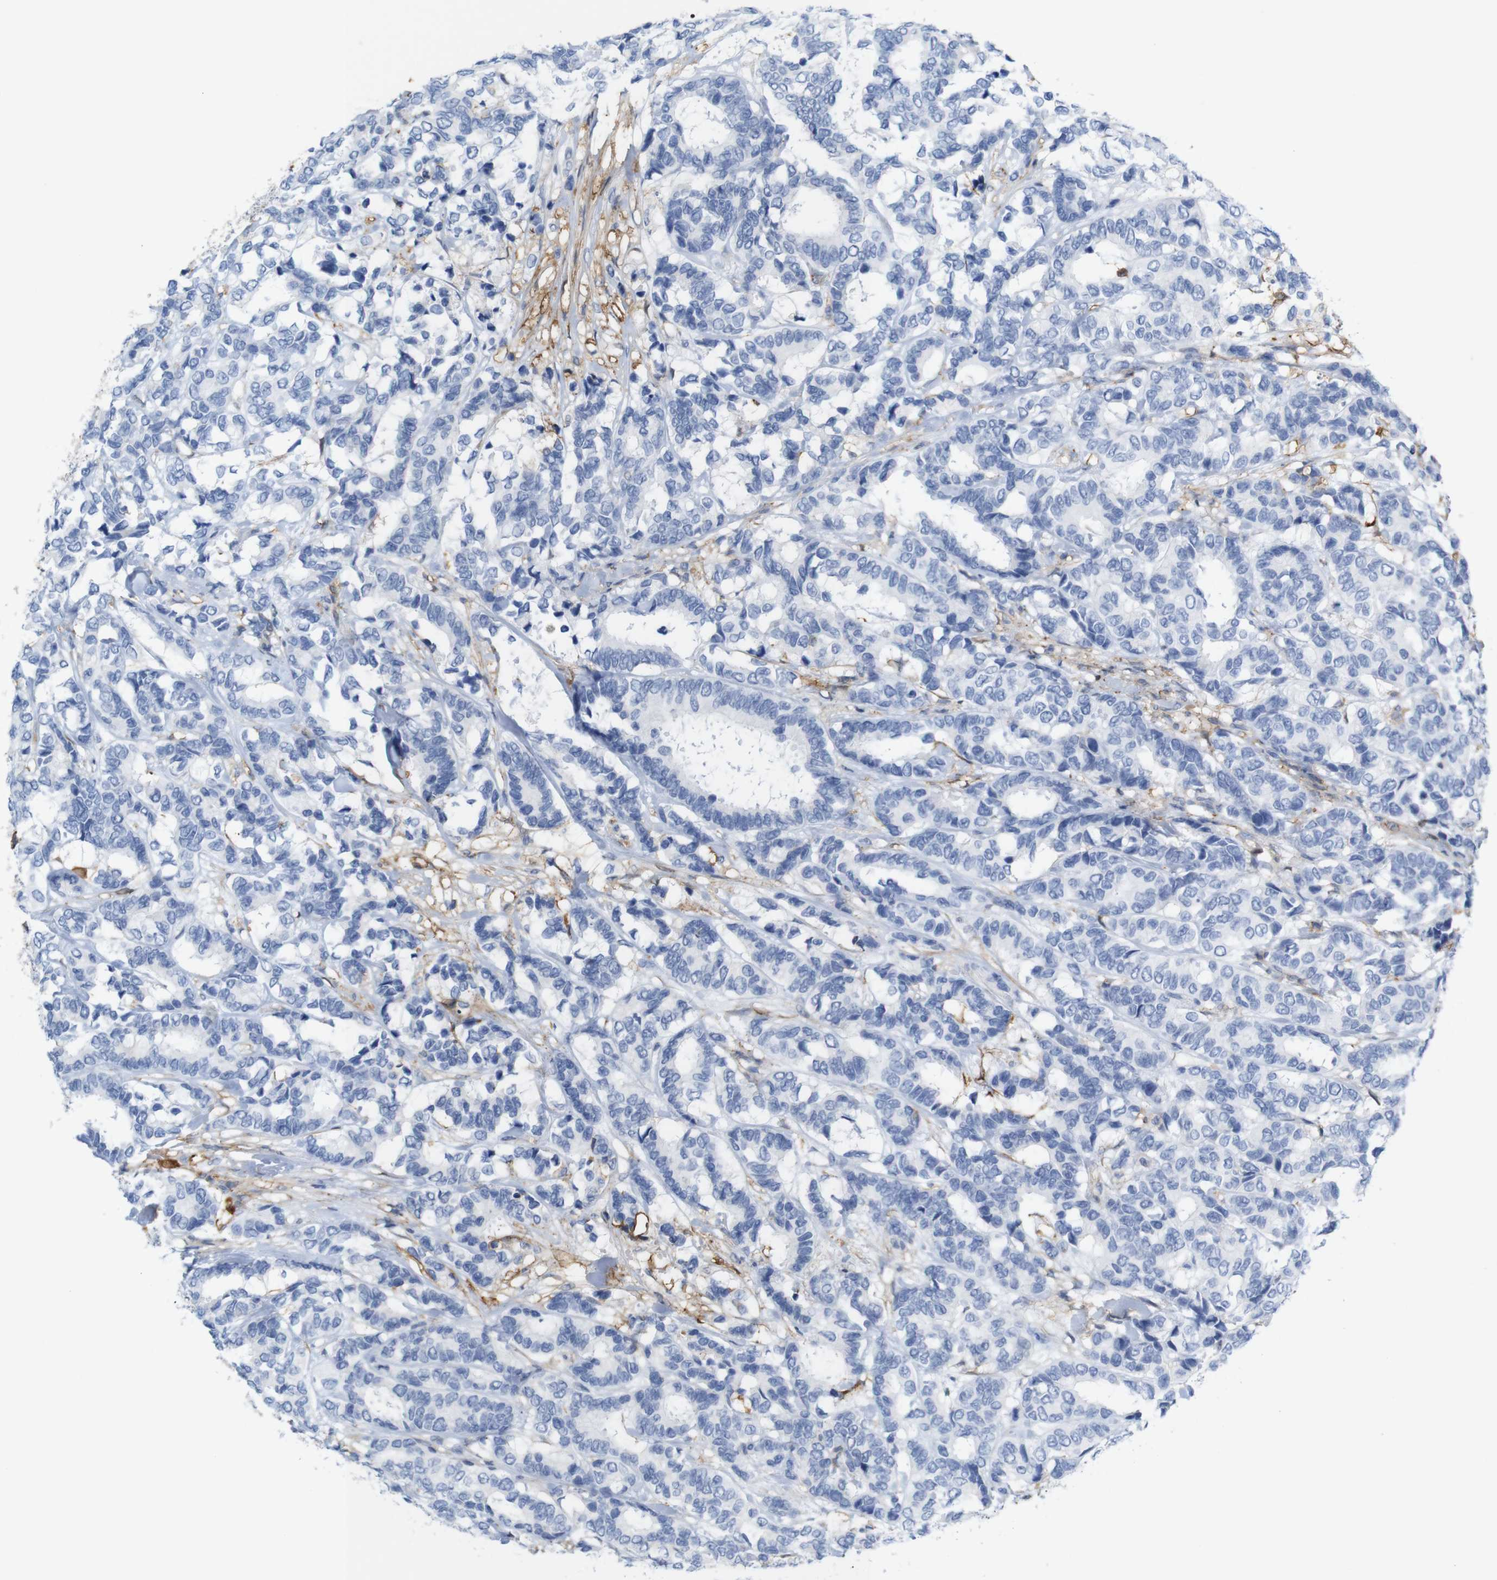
{"staining": {"intensity": "negative", "quantity": "none", "location": "none"}, "tissue": "breast cancer", "cell_type": "Tumor cells", "image_type": "cancer", "snomed": [{"axis": "morphology", "description": "Duct carcinoma"}, {"axis": "topography", "description": "Breast"}], "caption": "There is no significant positivity in tumor cells of breast intraductal carcinoma.", "gene": "ANXA1", "patient": {"sex": "female", "age": 87}}